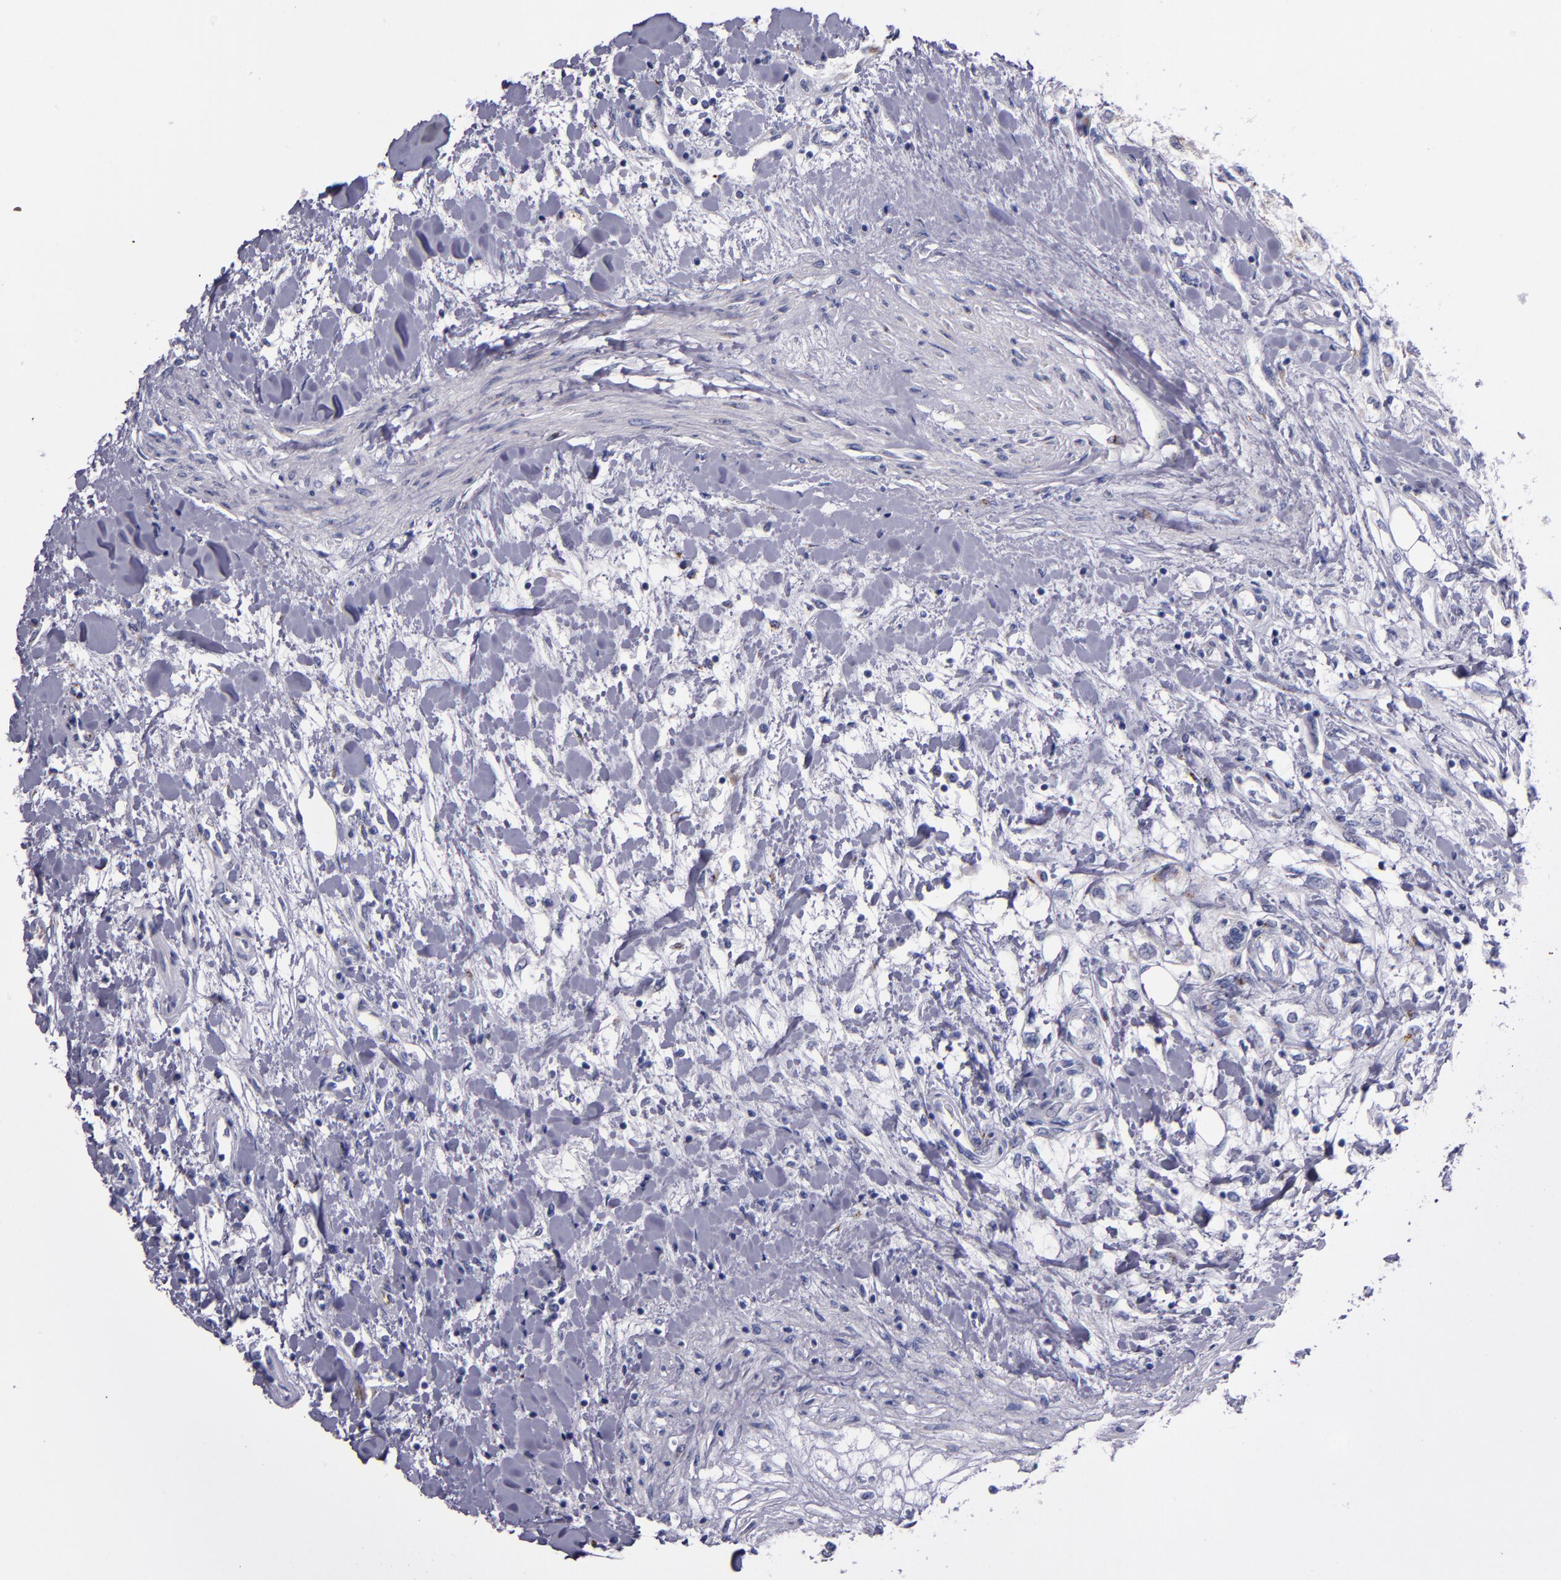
{"staining": {"intensity": "negative", "quantity": "none", "location": "none"}, "tissue": "renal cancer", "cell_type": "Tumor cells", "image_type": "cancer", "snomed": [{"axis": "morphology", "description": "Adenocarcinoma, NOS"}, {"axis": "topography", "description": "Kidney"}], "caption": "High magnification brightfield microscopy of renal cancer stained with DAB (brown) and counterstained with hematoxylin (blue): tumor cells show no significant staining.", "gene": "RAB41", "patient": {"sex": "male", "age": 57}}